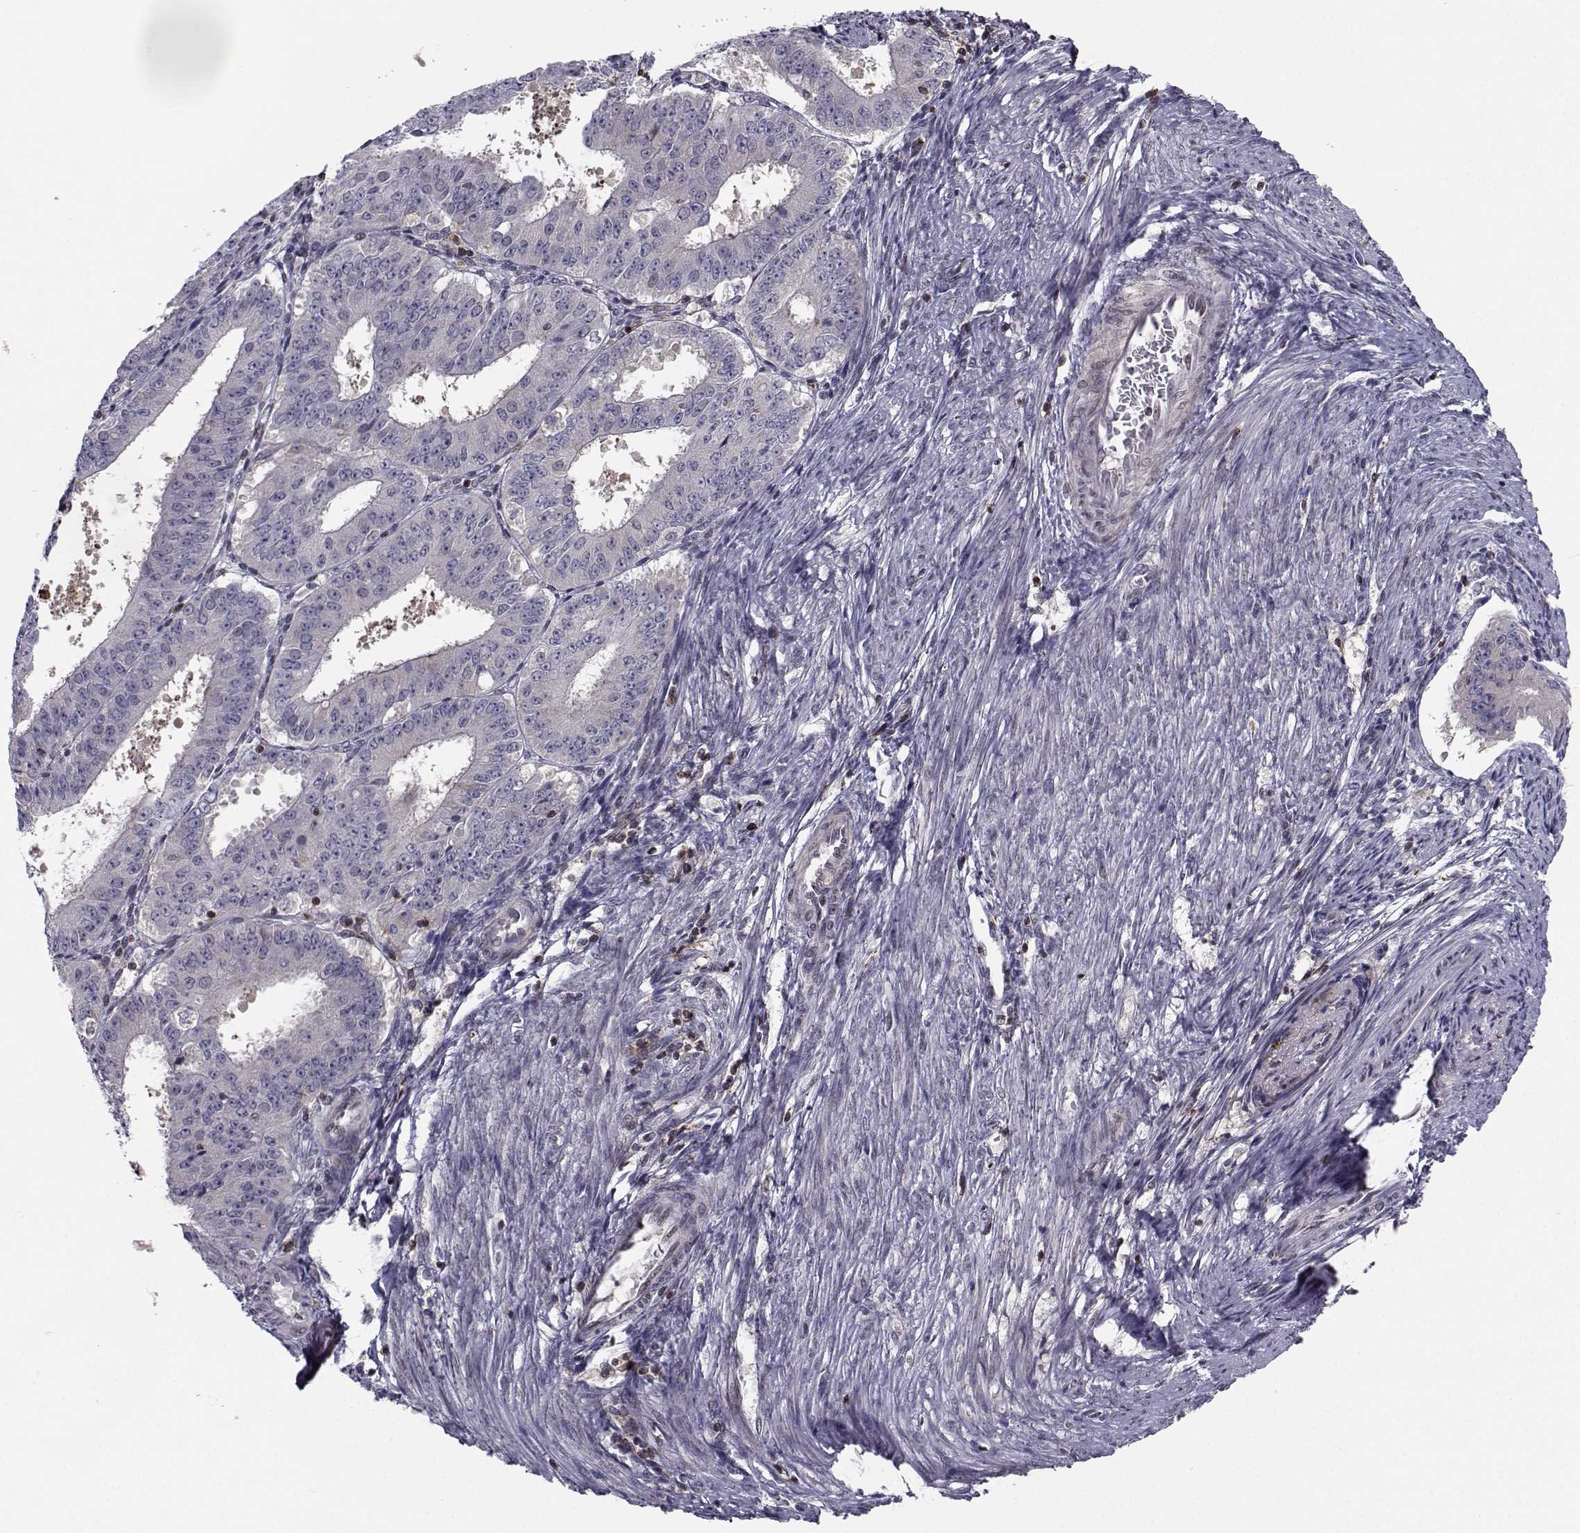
{"staining": {"intensity": "negative", "quantity": "none", "location": "none"}, "tissue": "ovarian cancer", "cell_type": "Tumor cells", "image_type": "cancer", "snomed": [{"axis": "morphology", "description": "Carcinoma, endometroid"}, {"axis": "topography", "description": "Ovary"}], "caption": "This is an immunohistochemistry (IHC) photomicrograph of human ovarian endometroid carcinoma. There is no staining in tumor cells.", "gene": "PCP4L1", "patient": {"sex": "female", "age": 42}}